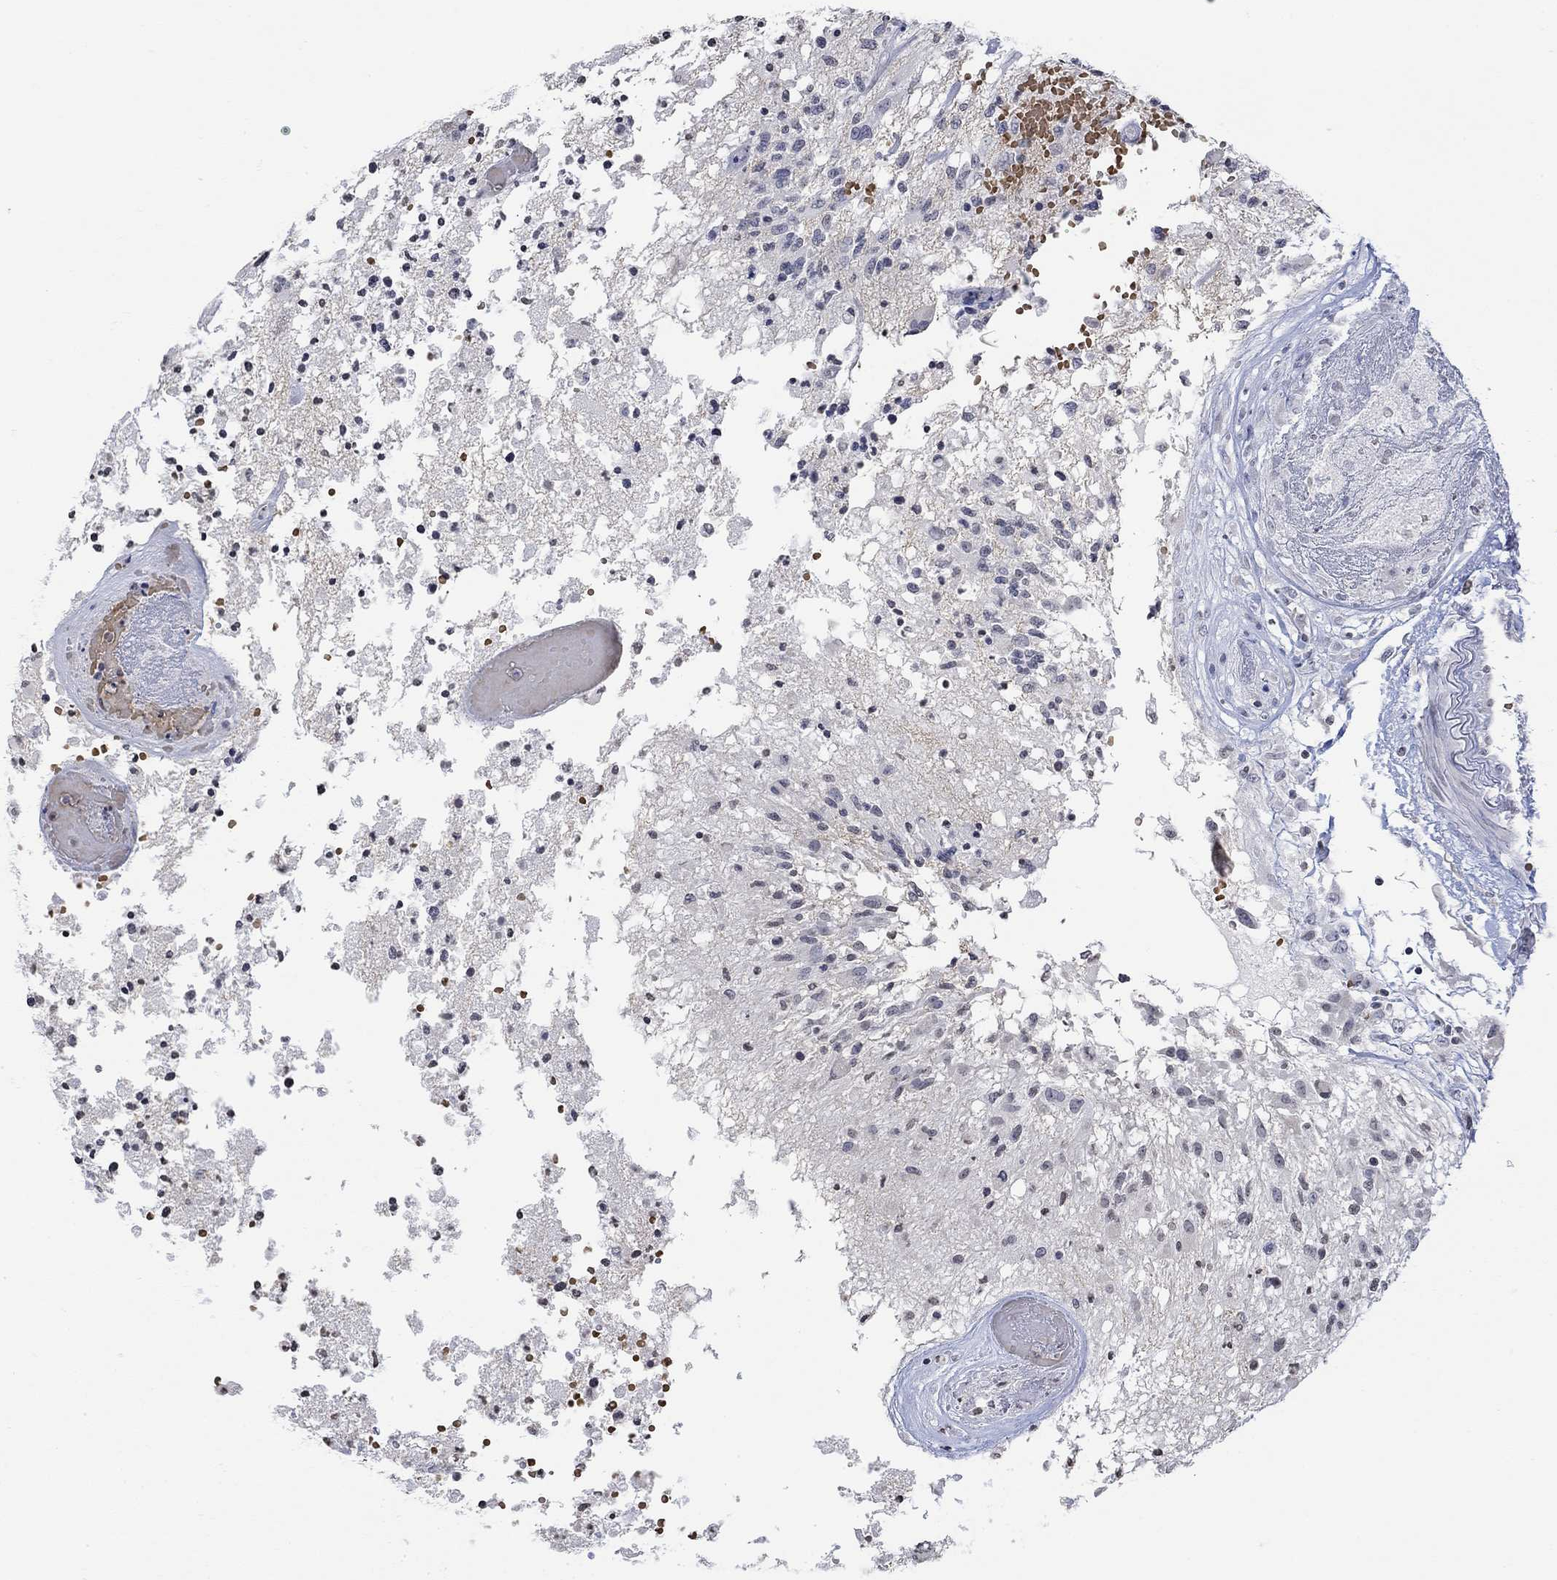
{"staining": {"intensity": "negative", "quantity": "none", "location": "none"}, "tissue": "glioma", "cell_type": "Tumor cells", "image_type": "cancer", "snomed": [{"axis": "morphology", "description": "Glioma, malignant, High grade"}, {"axis": "topography", "description": "Brain"}], "caption": "An immunohistochemistry micrograph of high-grade glioma (malignant) is shown. There is no staining in tumor cells of high-grade glioma (malignant). (DAB immunohistochemistry (IHC), high magnification).", "gene": "TMEM255A", "patient": {"sex": "female", "age": 63}}